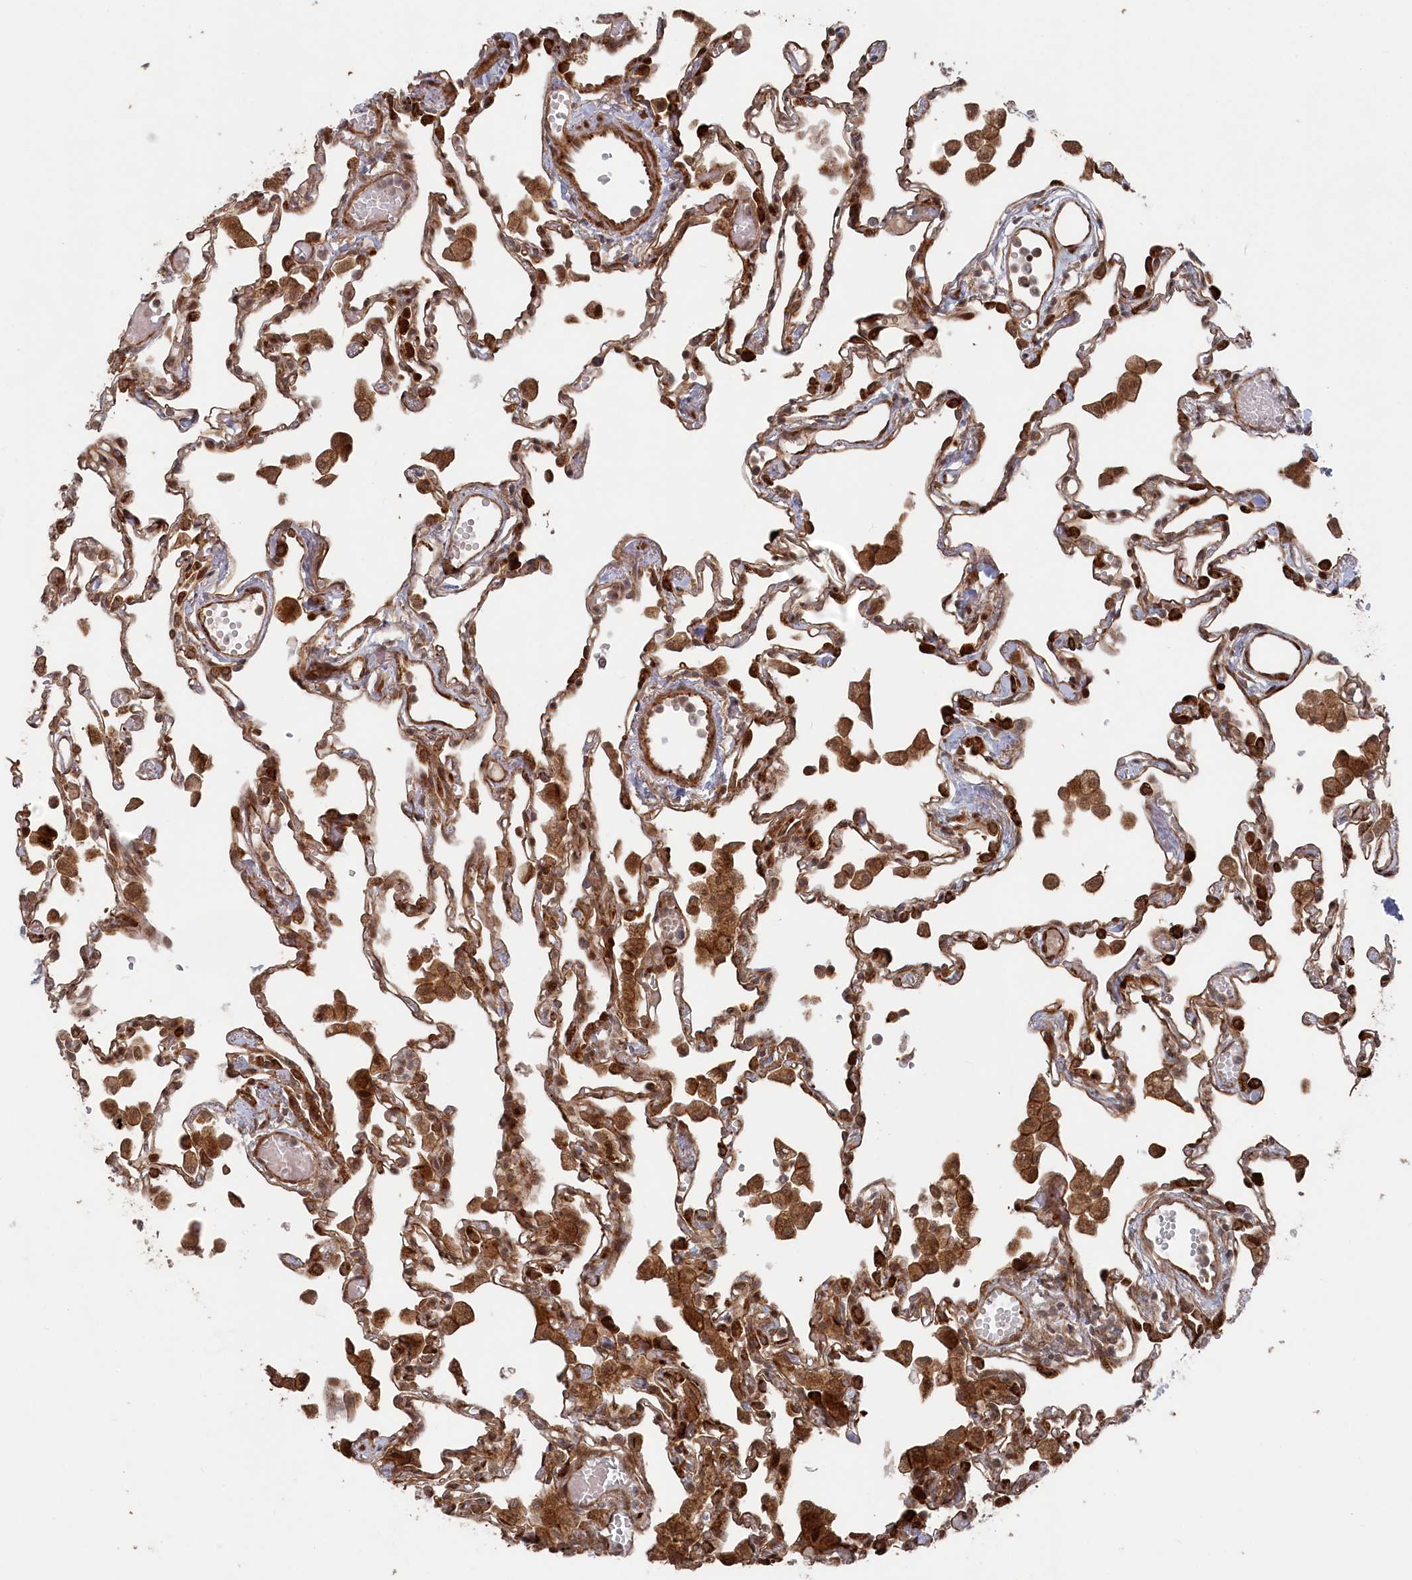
{"staining": {"intensity": "strong", "quantity": "25%-75%", "location": "cytoplasmic/membranous,nuclear"}, "tissue": "lung", "cell_type": "Alveolar cells", "image_type": "normal", "snomed": [{"axis": "morphology", "description": "Normal tissue, NOS"}, {"axis": "topography", "description": "Bronchus"}, {"axis": "topography", "description": "Lung"}], "caption": "IHC image of benign lung: human lung stained using immunohistochemistry displays high levels of strong protein expression localized specifically in the cytoplasmic/membranous,nuclear of alveolar cells, appearing as a cytoplasmic/membranous,nuclear brown color.", "gene": "POLR3A", "patient": {"sex": "female", "age": 49}}